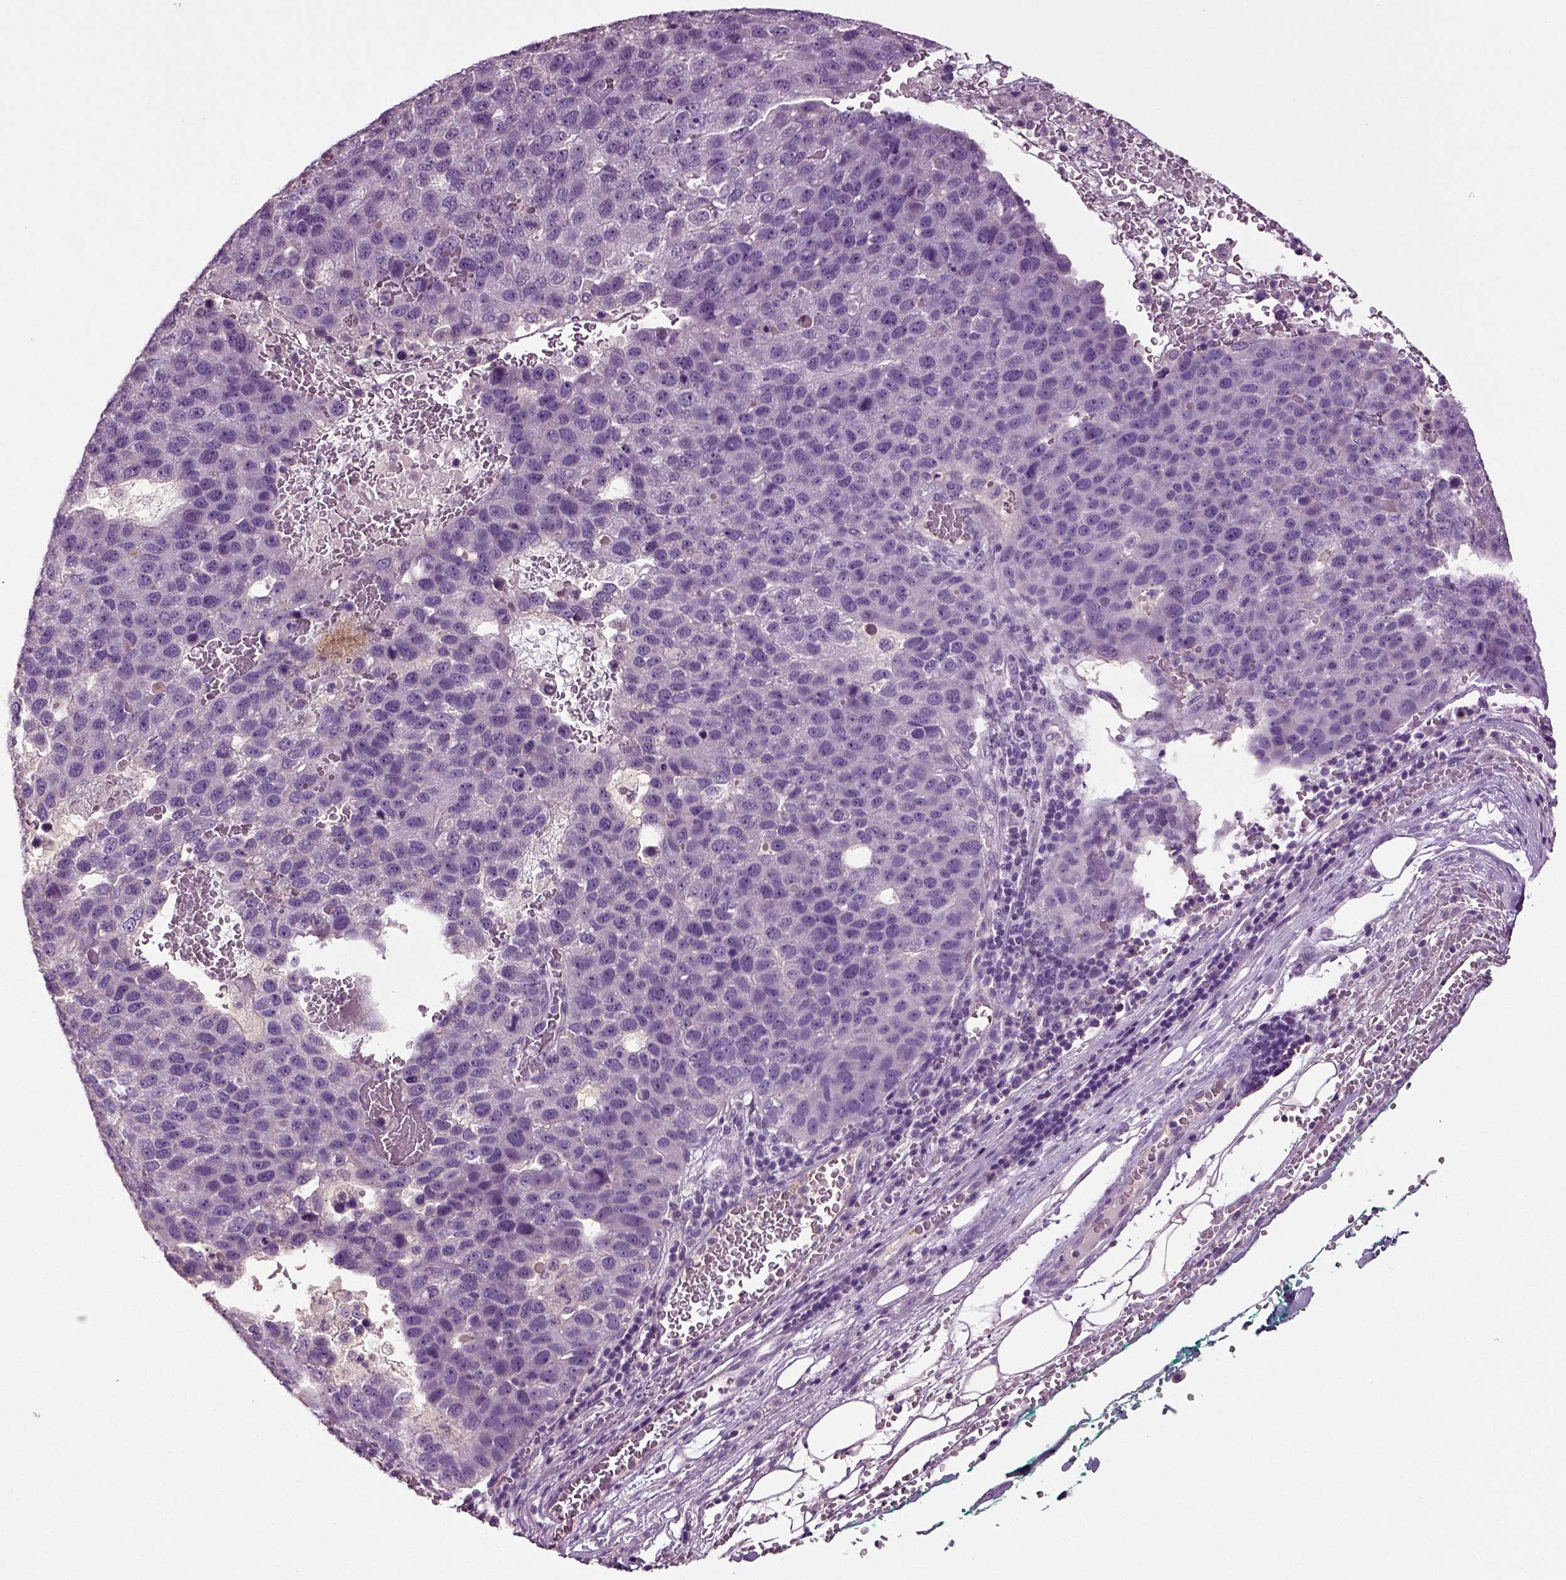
{"staining": {"intensity": "negative", "quantity": "none", "location": "none"}, "tissue": "pancreatic cancer", "cell_type": "Tumor cells", "image_type": "cancer", "snomed": [{"axis": "morphology", "description": "Adenocarcinoma, NOS"}, {"axis": "topography", "description": "Pancreas"}], "caption": "Tumor cells show no significant expression in pancreatic adenocarcinoma.", "gene": "DEFB118", "patient": {"sex": "female", "age": 61}}